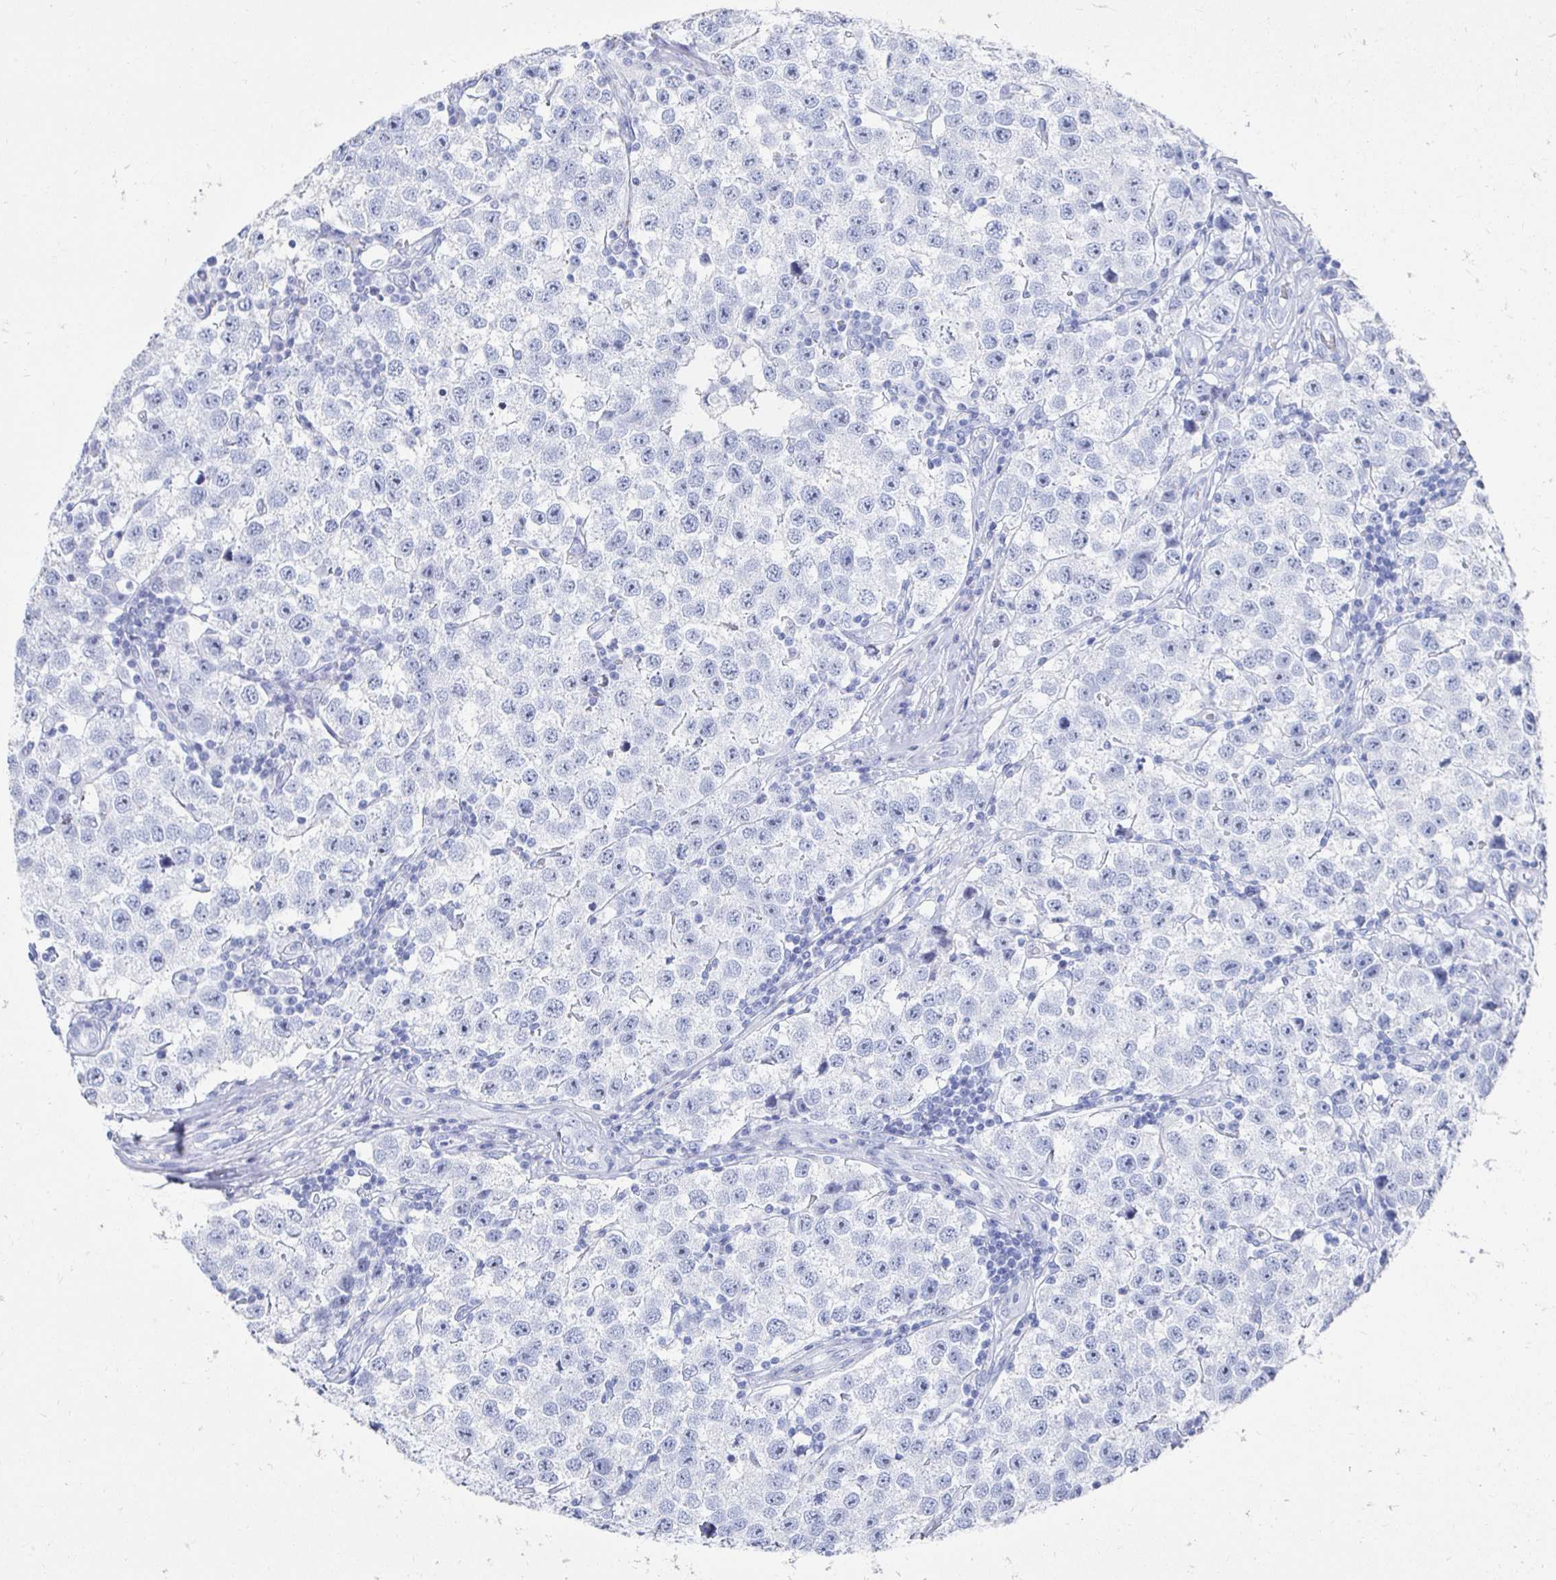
{"staining": {"intensity": "negative", "quantity": "none", "location": "none"}, "tissue": "testis cancer", "cell_type": "Tumor cells", "image_type": "cancer", "snomed": [{"axis": "morphology", "description": "Seminoma, NOS"}, {"axis": "topography", "description": "Testis"}], "caption": "This is a micrograph of immunohistochemistry (IHC) staining of seminoma (testis), which shows no positivity in tumor cells. The staining is performed using DAB (3,3'-diaminobenzidine) brown chromogen with nuclei counter-stained in using hematoxylin.", "gene": "CST6", "patient": {"sex": "male", "age": 34}}